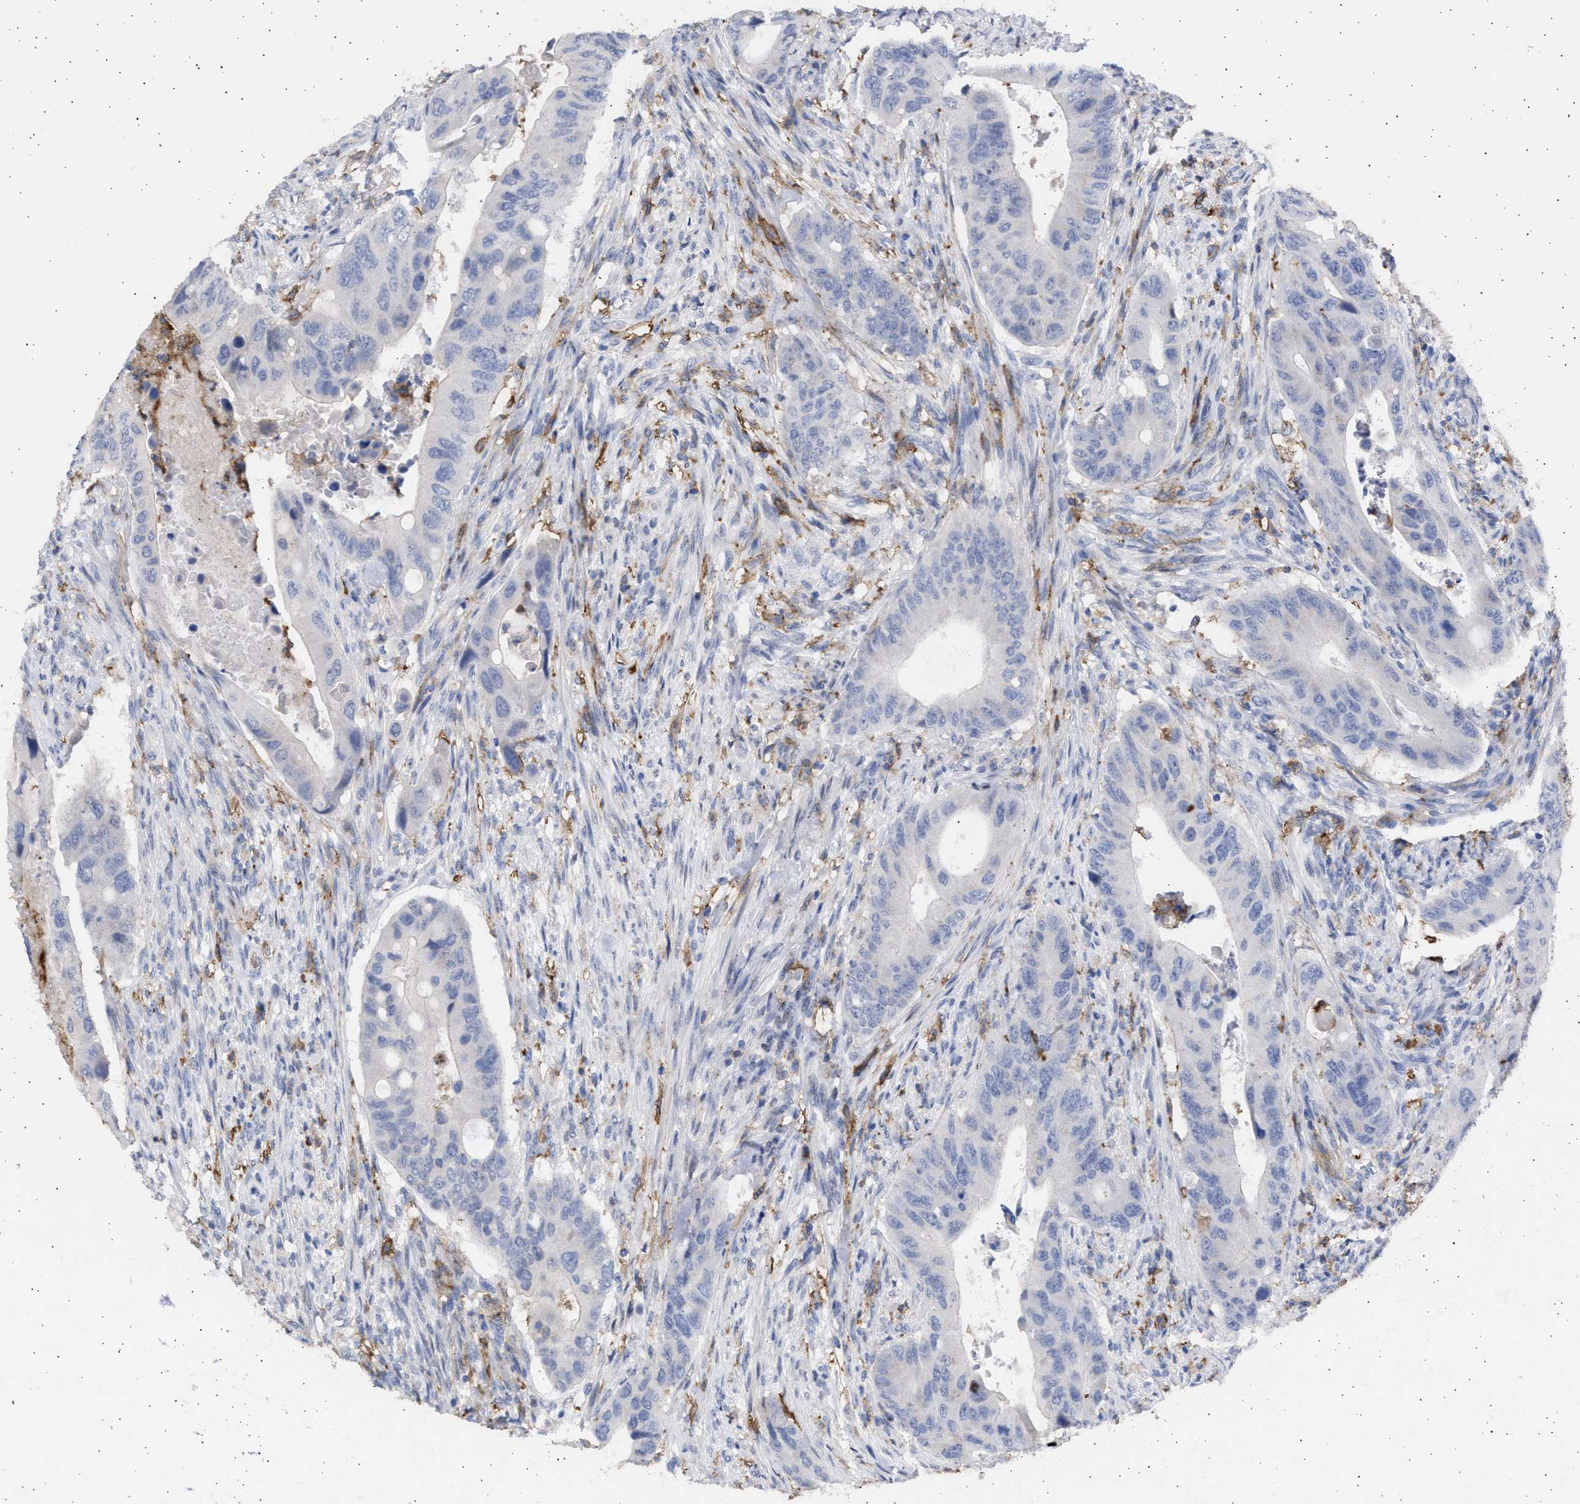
{"staining": {"intensity": "negative", "quantity": "none", "location": "none"}, "tissue": "colorectal cancer", "cell_type": "Tumor cells", "image_type": "cancer", "snomed": [{"axis": "morphology", "description": "Adenocarcinoma, NOS"}, {"axis": "topography", "description": "Rectum"}], "caption": "An image of human adenocarcinoma (colorectal) is negative for staining in tumor cells. The staining was performed using DAB (3,3'-diaminobenzidine) to visualize the protein expression in brown, while the nuclei were stained in blue with hematoxylin (Magnification: 20x).", "gene": "FCER1A", "patient": {"sex": "female", "age": 57}}